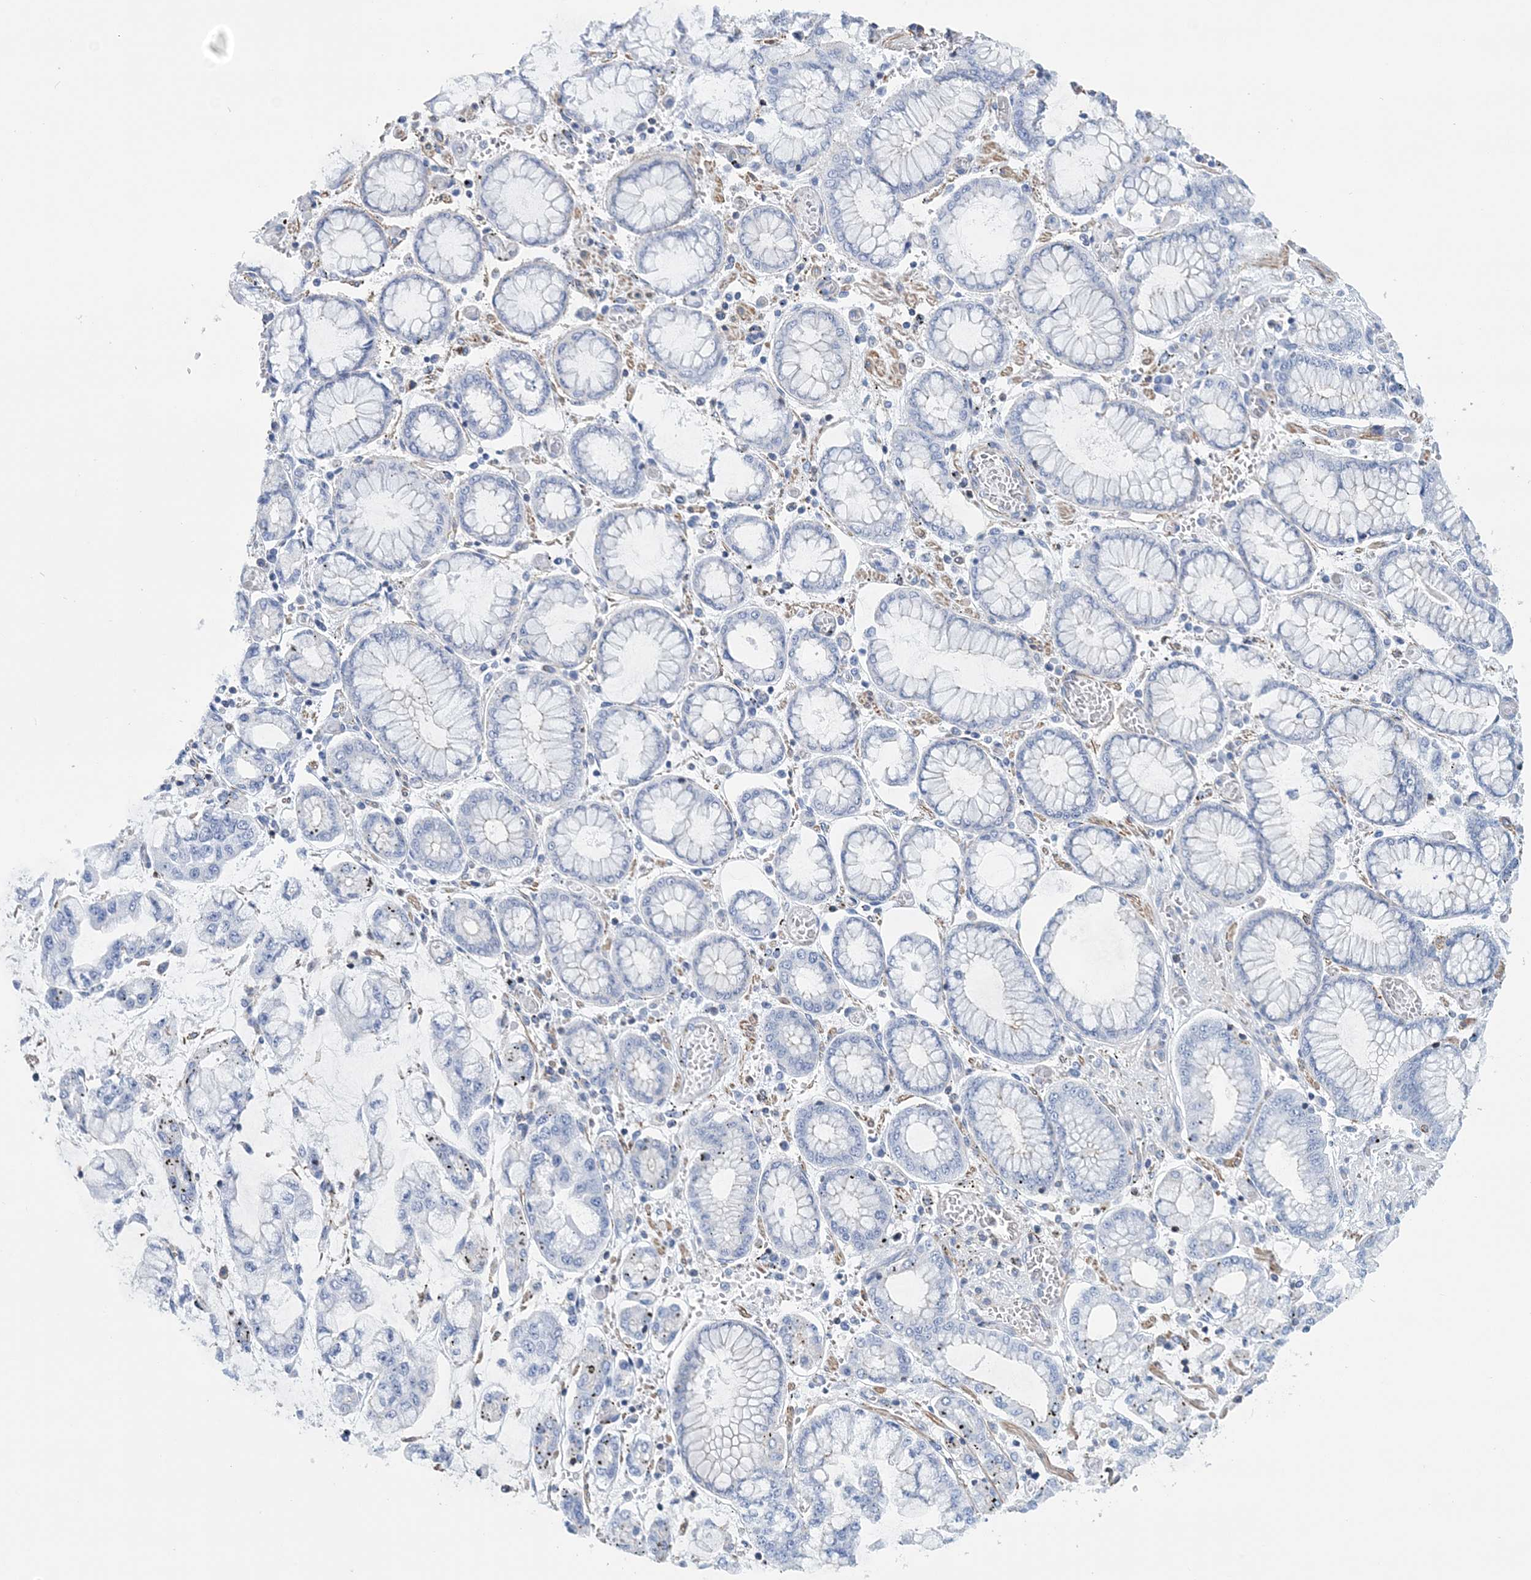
{"staining": {"intensity": "negative", "quantity": "none", "location": "none"}, "tissue": "stomach cancer", "cell_type": "Tumor cells", "image_type": "cancer", "snomed": [{"axis": "morphology", "description": "Normal tissue, NOS"}, {"axis": "morphology", "description": "Adenocarcinoma, NOS"}, {"axis": "topography", "description": "Stomach, upper"}, {"axis": "topography", "description": "Stomach"}], "caption": "Tumor cells show no significant protein staining in stomach cancer. (Immunohistochemistry, brightfield microscopy, high magnification).", "gene": "C11orf21", "patient": {"sex": "male", "age": 76}}